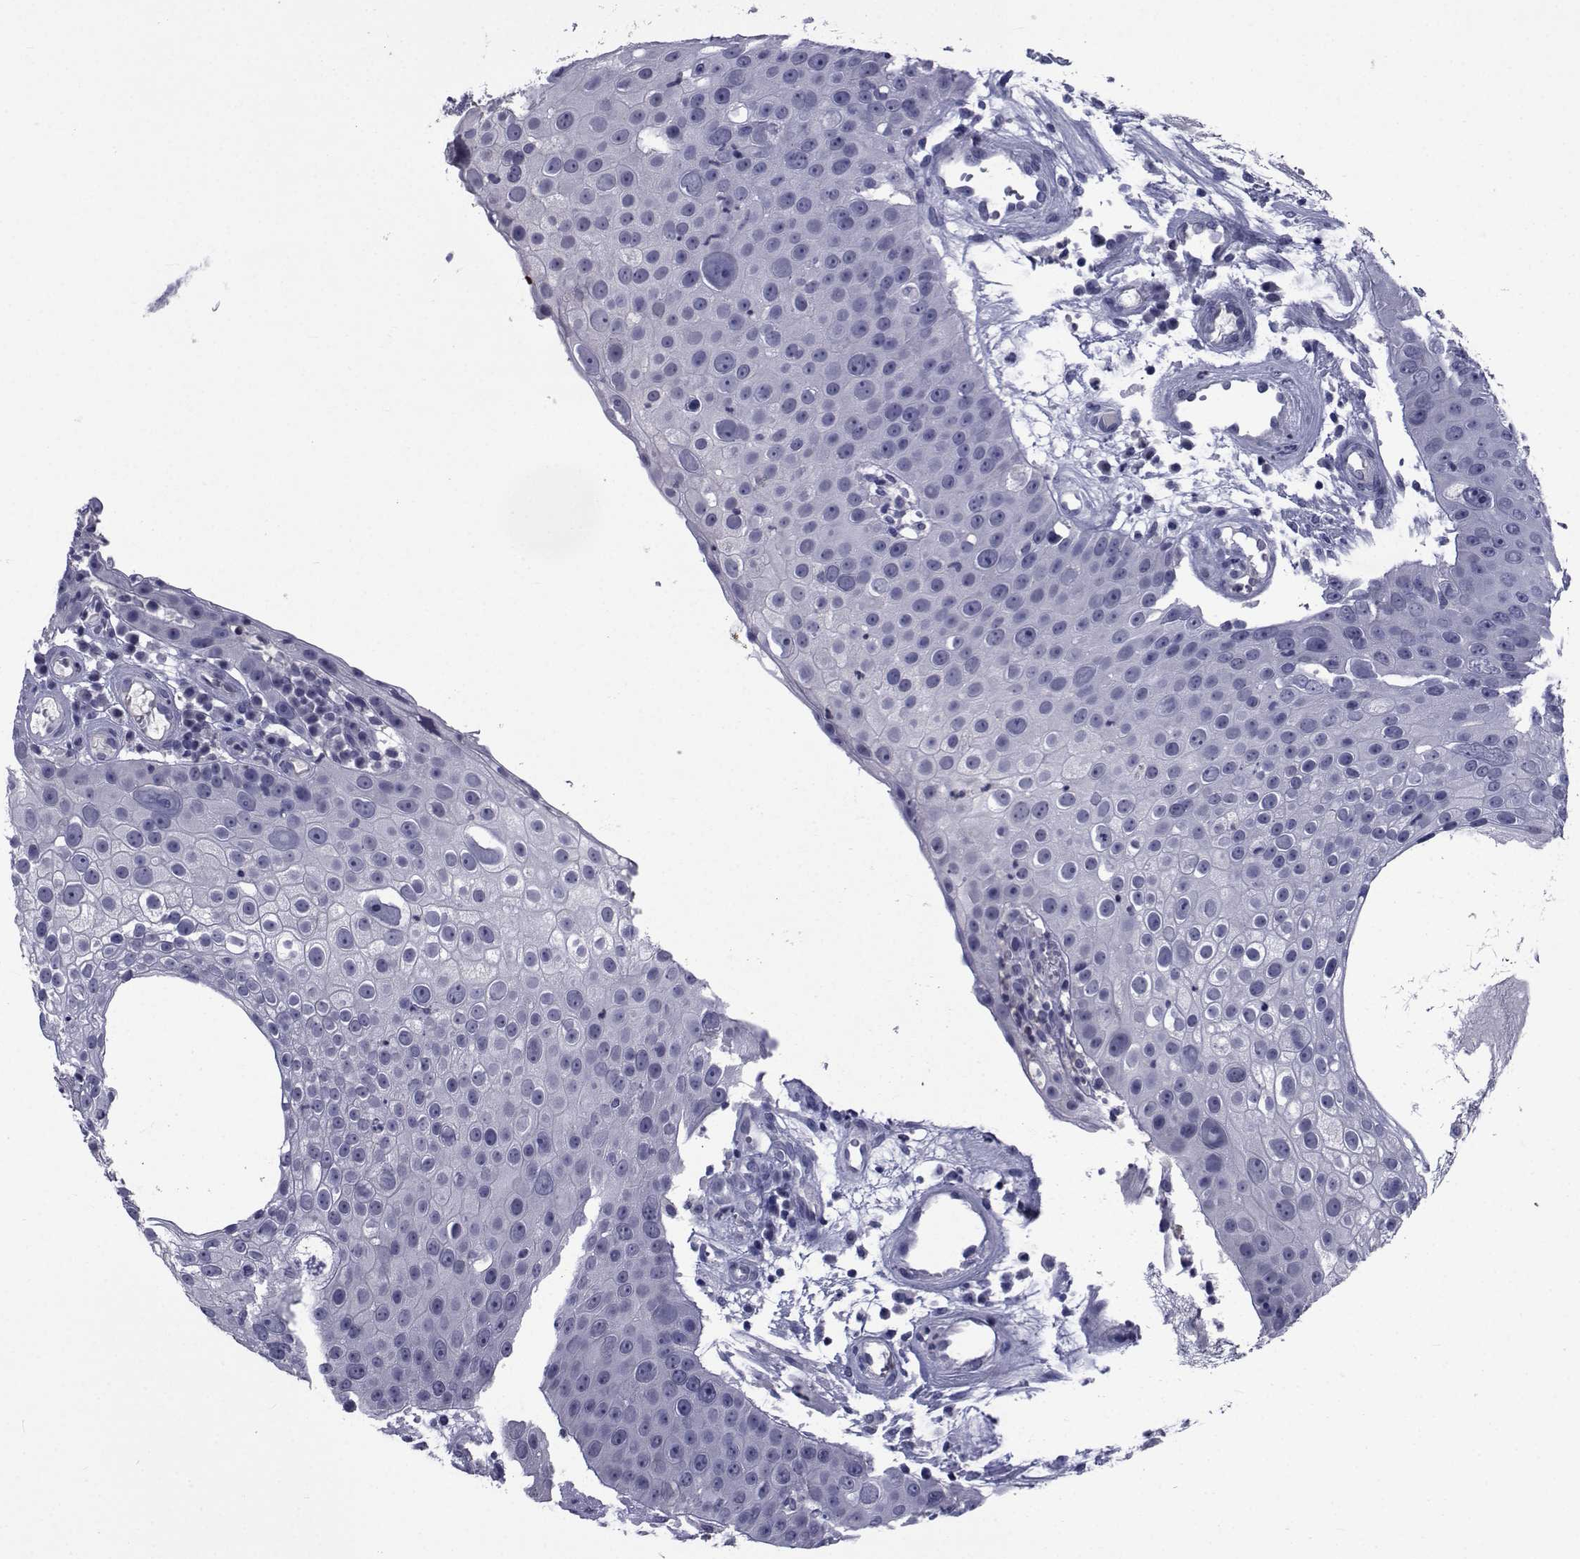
{"staining": {"intensity": "negative", "quantity": "none", "location": "none"}, "tissue": "skin cancer", "cell_type": "Tumor cells", "image_type": "cancer", "snomed": [{"axis": "morphology", "description": "Squamous cell carcinoma, NOS"}, {"axis": "topography", "description": "Skin"}], "caption": "High magnification brightfield microscopy of squamous cell carcinoma (skin) stained with DAB (3,3'-diaminobenzidine) (brown) and counterstained with hematoxylin (blue): tumor cells show no significant positivity.", "gene": "SEMA5B", "patient": {"sex": "male", "age": 71}}